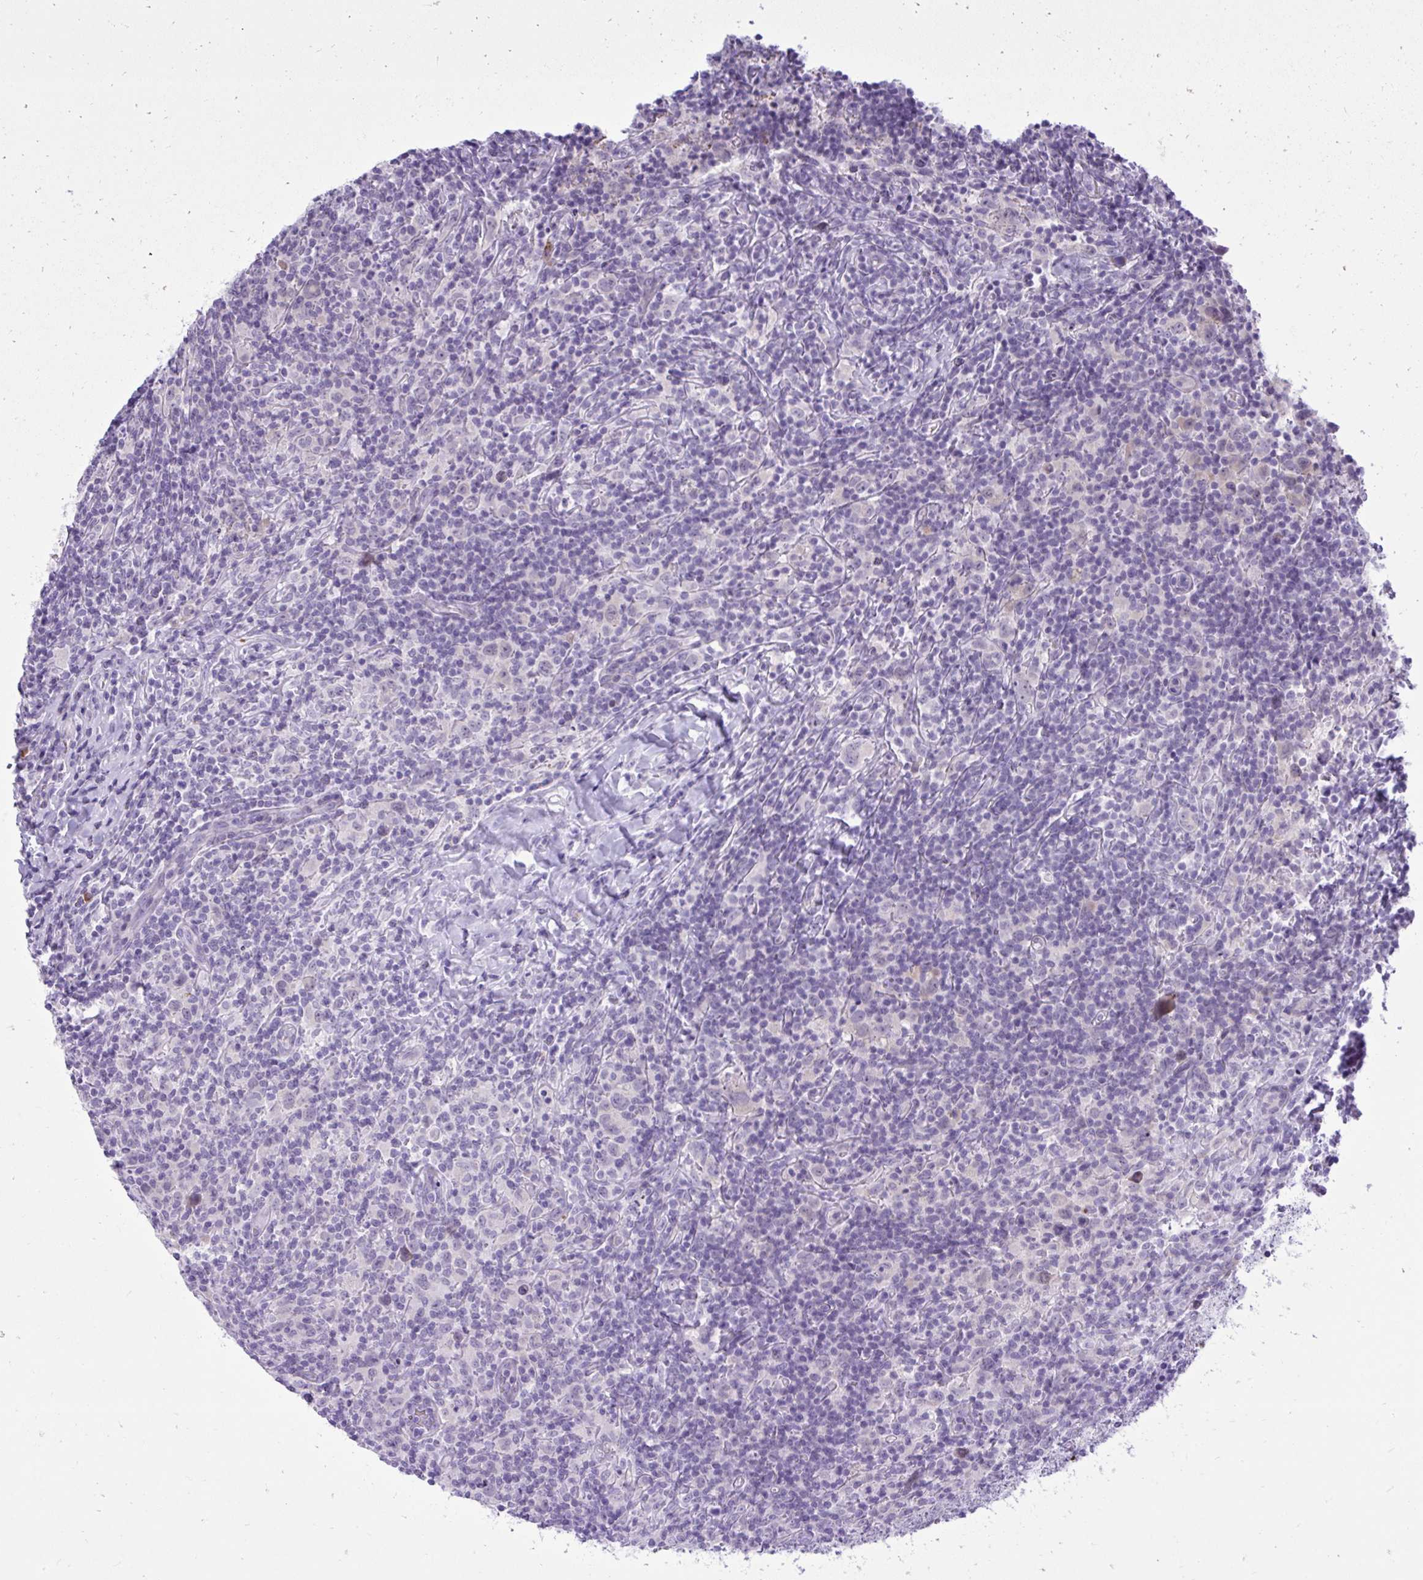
{"staining": {"intensity": "negative", "quantity": "none", "location": "none"}, "tissue": "lymphoma", "cell_type": "Tumor cells", "image_type": "cancer", "snomed": [{"axis": "morphology", "description": "Hodgkin's disease, NOS"}, {"axis": "topography", "description": "Lymph node"}], "caption": "Lymphoma was stained to show a protein in brown. There is no significant staining in tumor cells. (DAB immunohistochemistry (IHC), high magnification).", "gene": "SPAG1", "patient": {"sex": "female", "age": 18}}